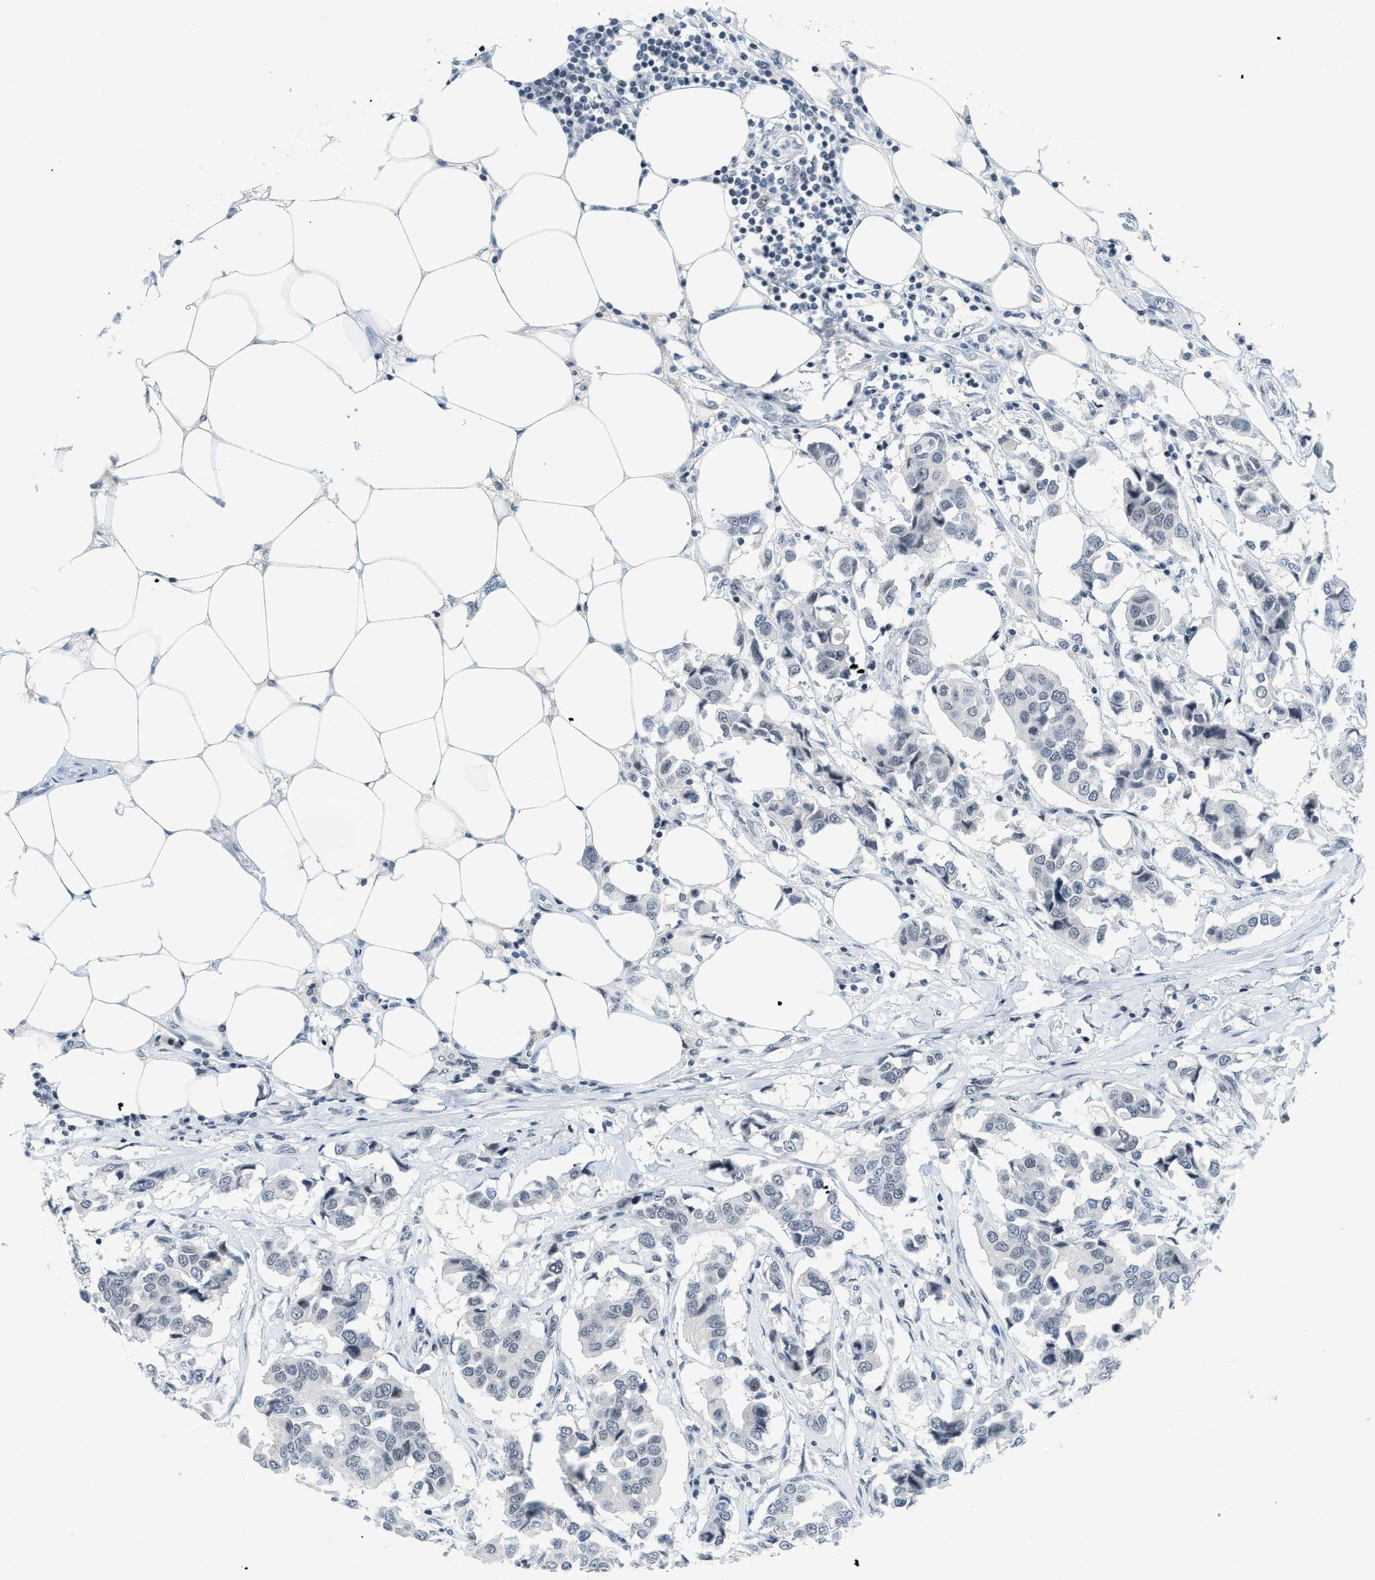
{"staining": {"intensity": "negative", "quantity": "none", "location": "none"}, "tissue": "breast cancer", "cell_type": "Tumor cells", "image_type": "cancer", "snomed": [{"axis": "morphology", "description": "Duct carcinoma"}, {"axis": "topography", "description": "Breast"}], "caption": "Immunohistochemical staining of breast cancer reveals no significant expression in tumor cells.", "gene": "PBX1", "patient": {"sex": "female", "age": 80}}